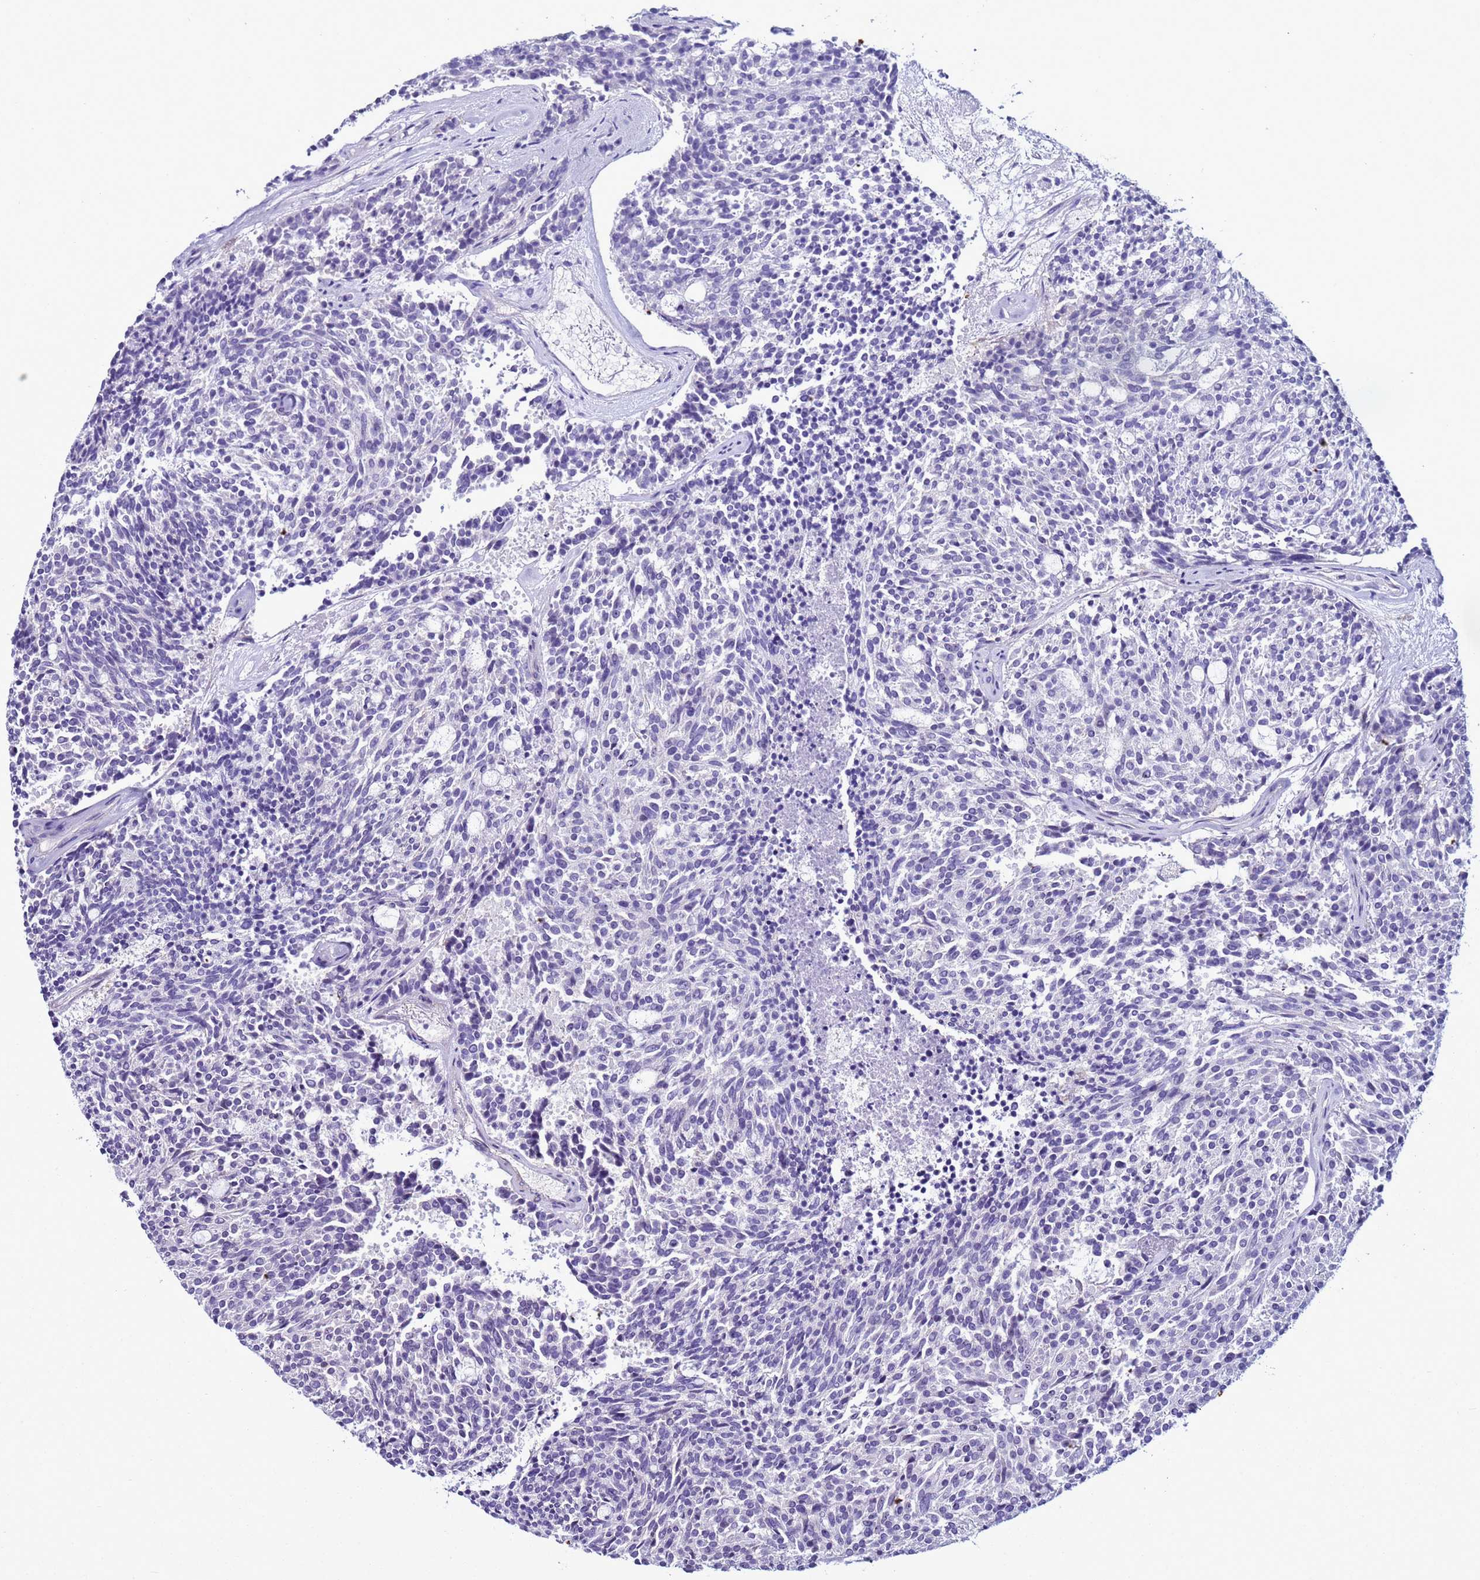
{"staining": {"intensity": "negative", "quantity": "none", "location": "none"}, "tissue": "carcinoid", "cell_type": "Tumor cells", "image_type": "cancer", "snomed": [{"axis": "morphology", "description": "Carcinoid, malignant, NOS"}, {"axis": "topography", "description": "Pancreas"}], "caption": "A high-resolution image shows immunohistochemistry (IHC) staining of malignant carcinoid, which reveals no significant staining in tumor cells.", "gene": "LRRC10B", "patient": {"sex": "female", "age": 54}}